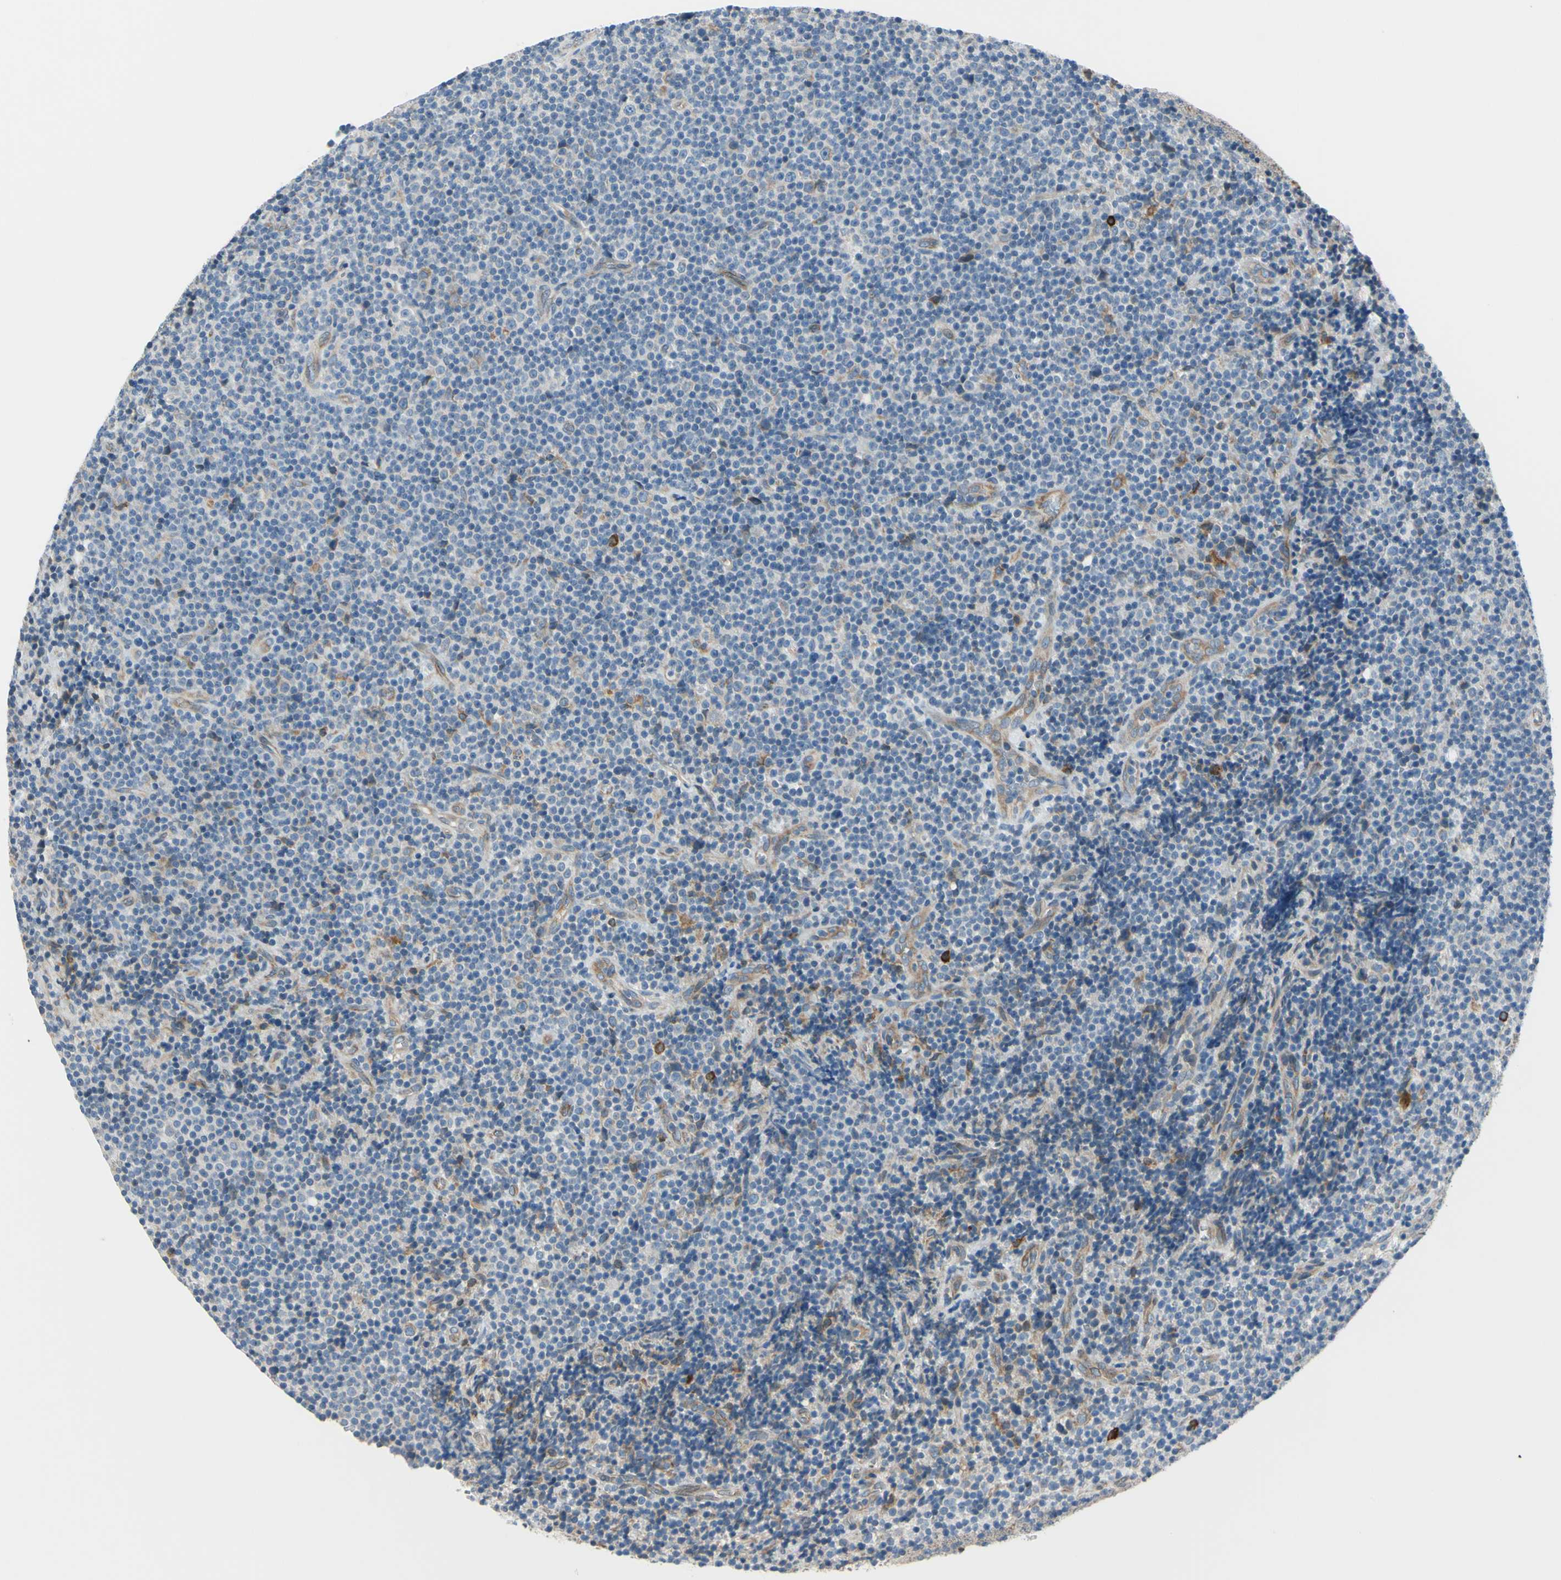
{"staining": {"intensity": "weak", "quantity": "<25%", "location": "cytoplasmic/membranous"}, "tissue": "lymphoma", "cell_type": "Tumor cells", "image_type": "cancer", "snomed": [{"axis": "morphology", "description": "Malignant lymphoma, non-Hodgkin's type, Low grade"}, {"axis": "topography", "description": "Lymph node"}], "caption": "Tumor cells are negative for protein expression in human lymphoma.", "gene": "SELENOS", "patient": {"sex": "female", "age": 67}}